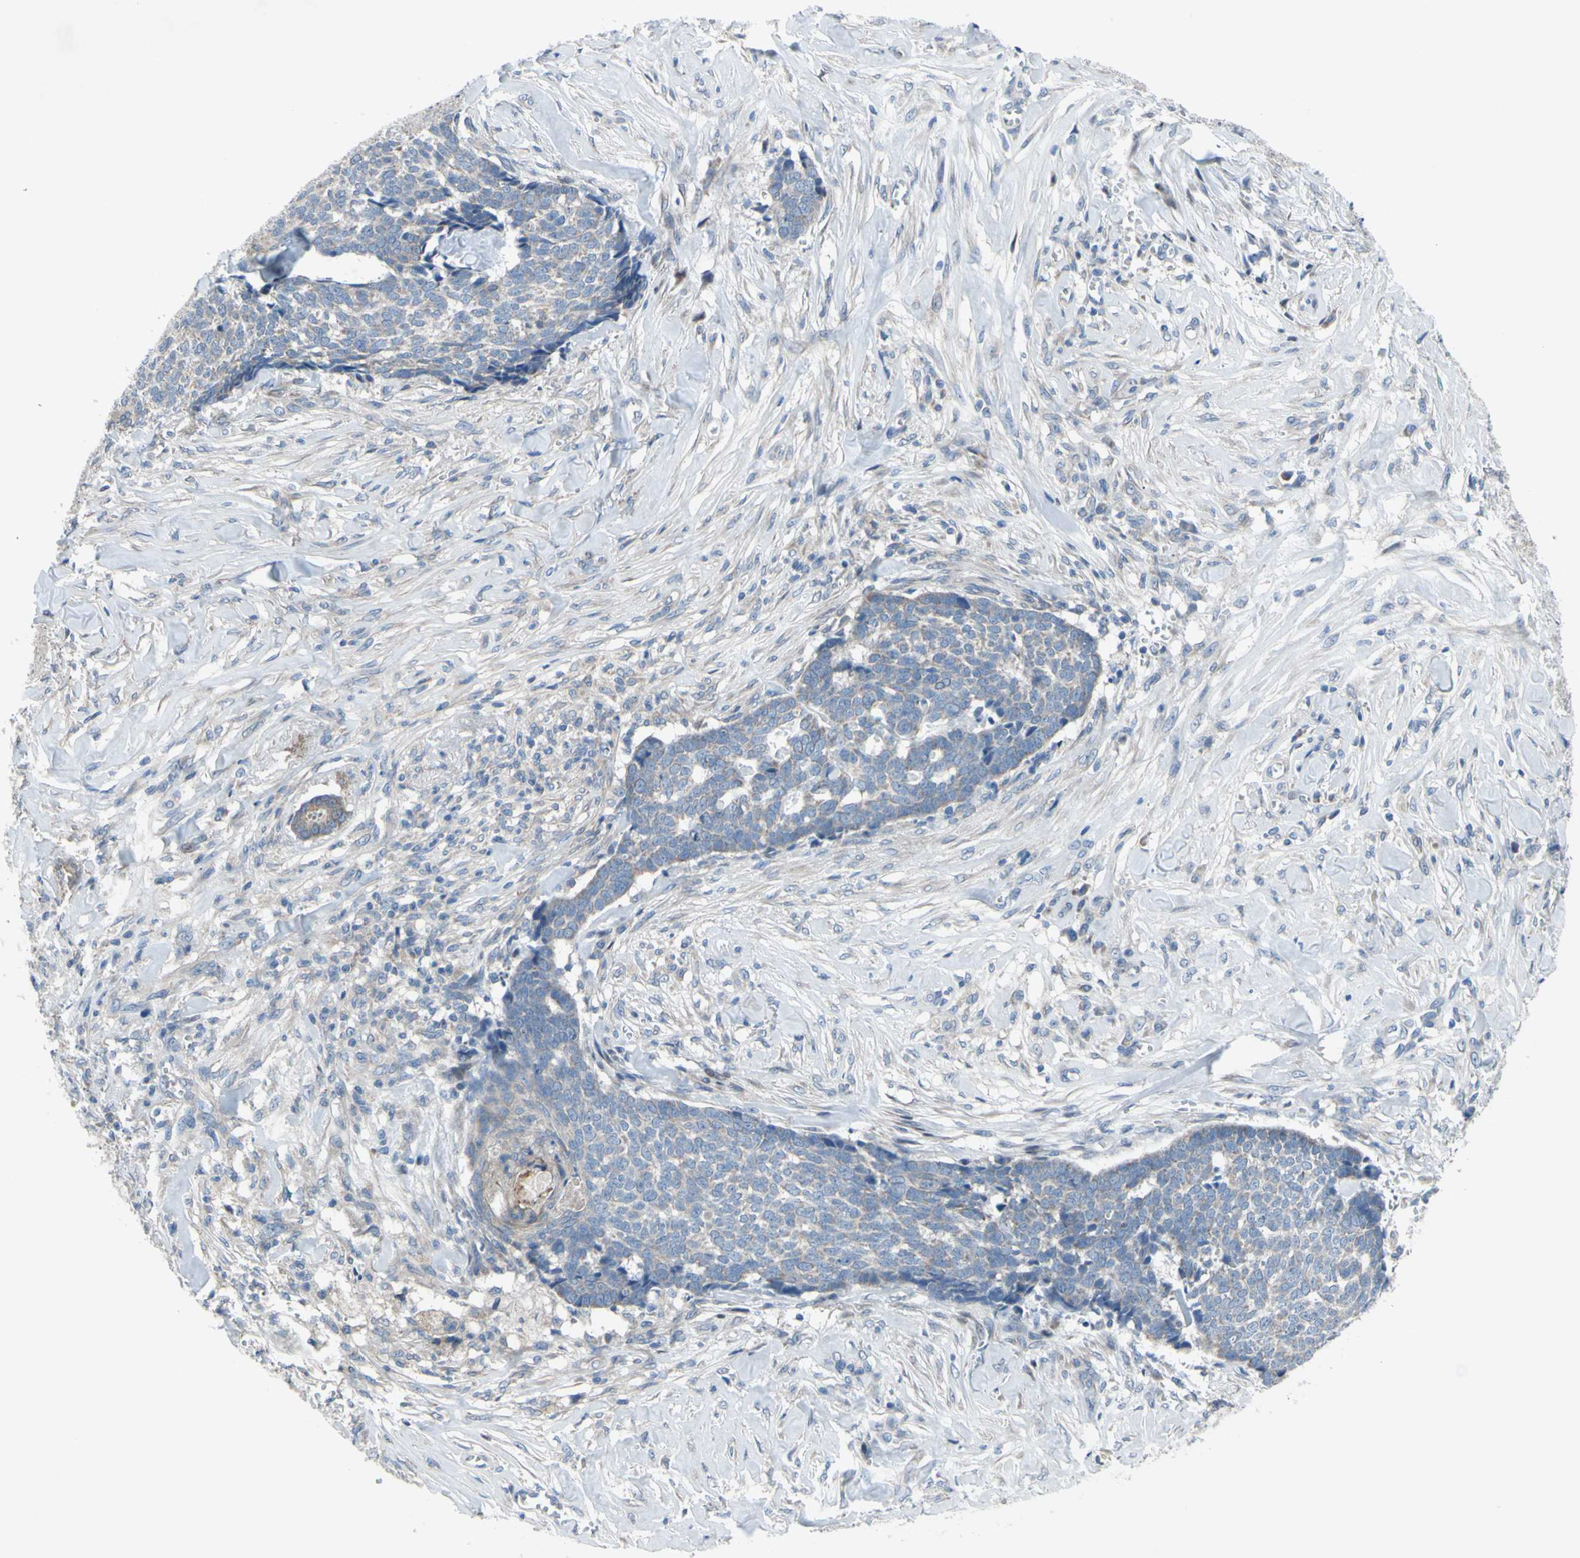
{"staining": {"intensity": "weak", "quantity": ">75%", "location": "cytoplasmic/membranous"}, "tissue": "skin cancer", "cell_type": "Tumor cells", "image_type": "cancer", "snomed": [{"axis": "morphology", "description": "Basal cell carcinoma"}, {"axis": "topography", "description": "Skin"}], "caption": "This is an image of IHC staining of skin basal cell carcinoma, which shows weak positivity in the cytoplasmic/membranous of tumor cells.", "gene": "GRAMD2B", "patient": {"sex": "male", "age": 84}}